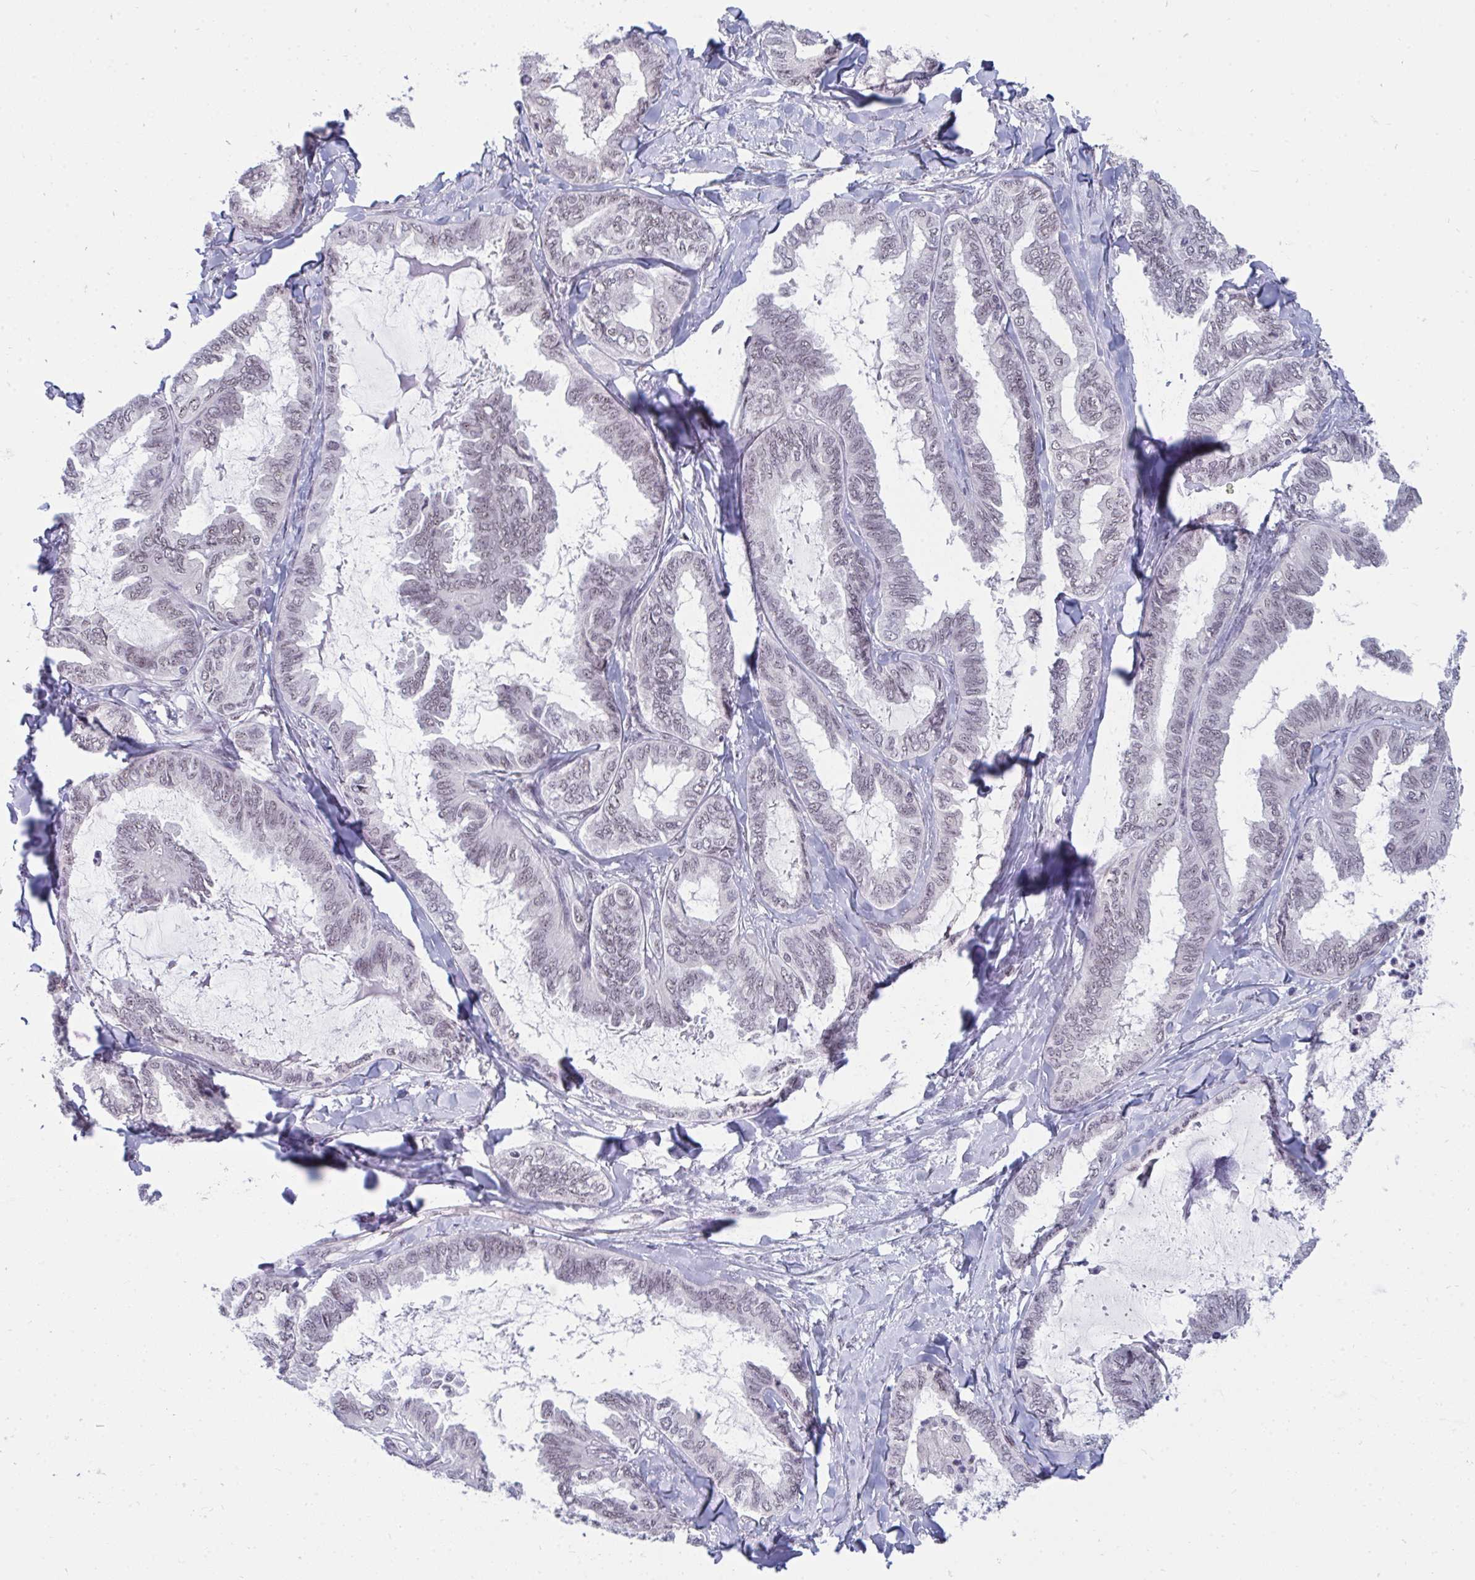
{"staining": {"intensity": "negative", "quantity": "none", "location": "none"}, "tissue": "ovarian cancer", "cell_type": "Tumor cells", "image_type": "cancer", "snomed": [{"axis": "morphology", "description": "Carcinoma, endometroid"}, {"axis": "topography", "description": "Ovary"}], "caption": "IHC image of human endometroid carcinoma (ovarian) stained for a protein (brown), which exhibits no expression in tumor cells.", "gene": "PRR14", "patient": {"sex": "female", "age": 70}}